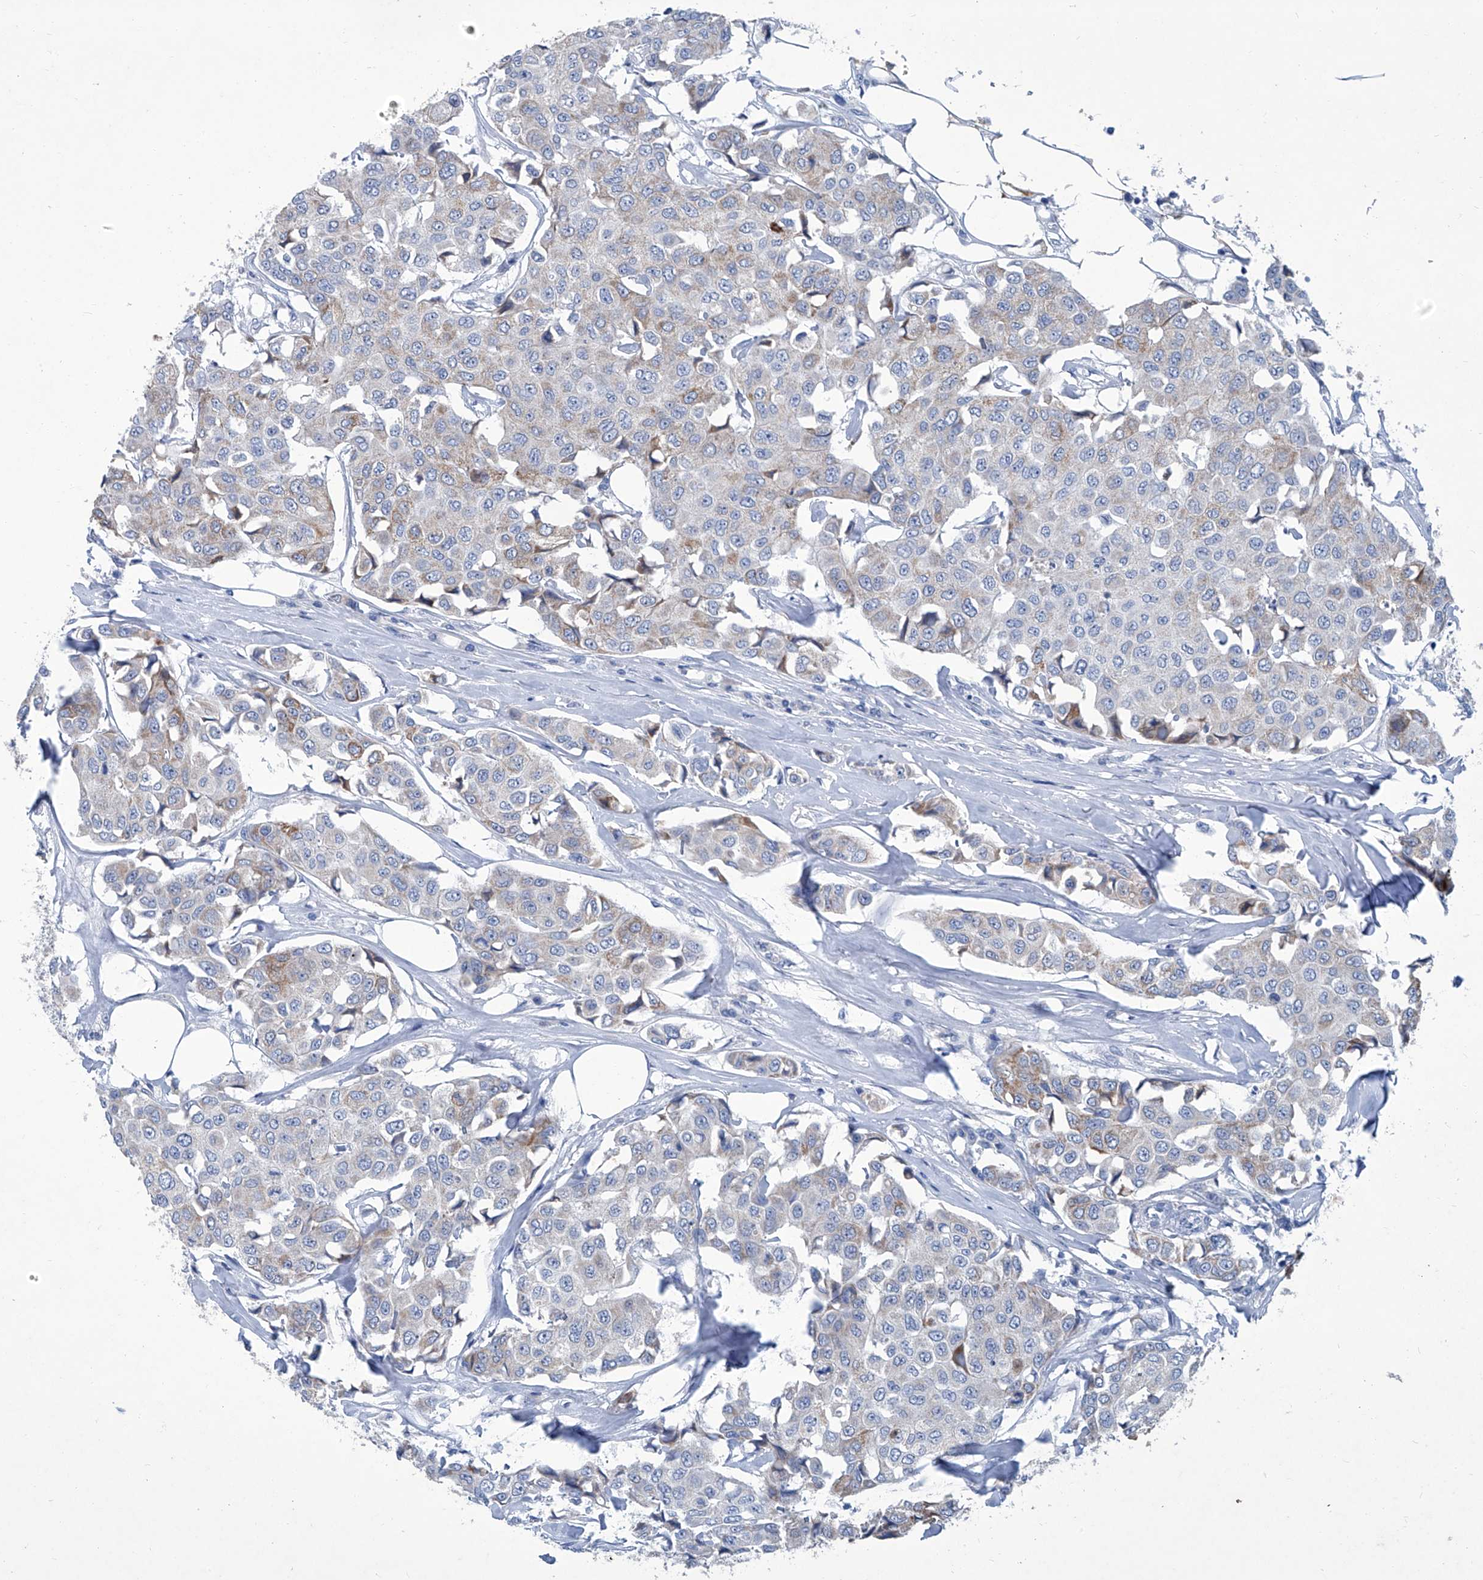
{"staining": {"intensity": "weak", "quantity": "<25%", "location": "cytoplasmic/membranous"}, "tissue": "breast cancer", "cell_type": "Tumor cells", "image_type": "cancer", "snomed": [{"axis": "morphology", "description": "Duct carcinoma"}, {"axis": "topography", "description": "Breast"}], "caption": "Tumor cells show no significant protein expression in breast cancer (intraductal carcinoma).", "gene": "MTARC1", "patient": {"sex": "female", "age": 80}}